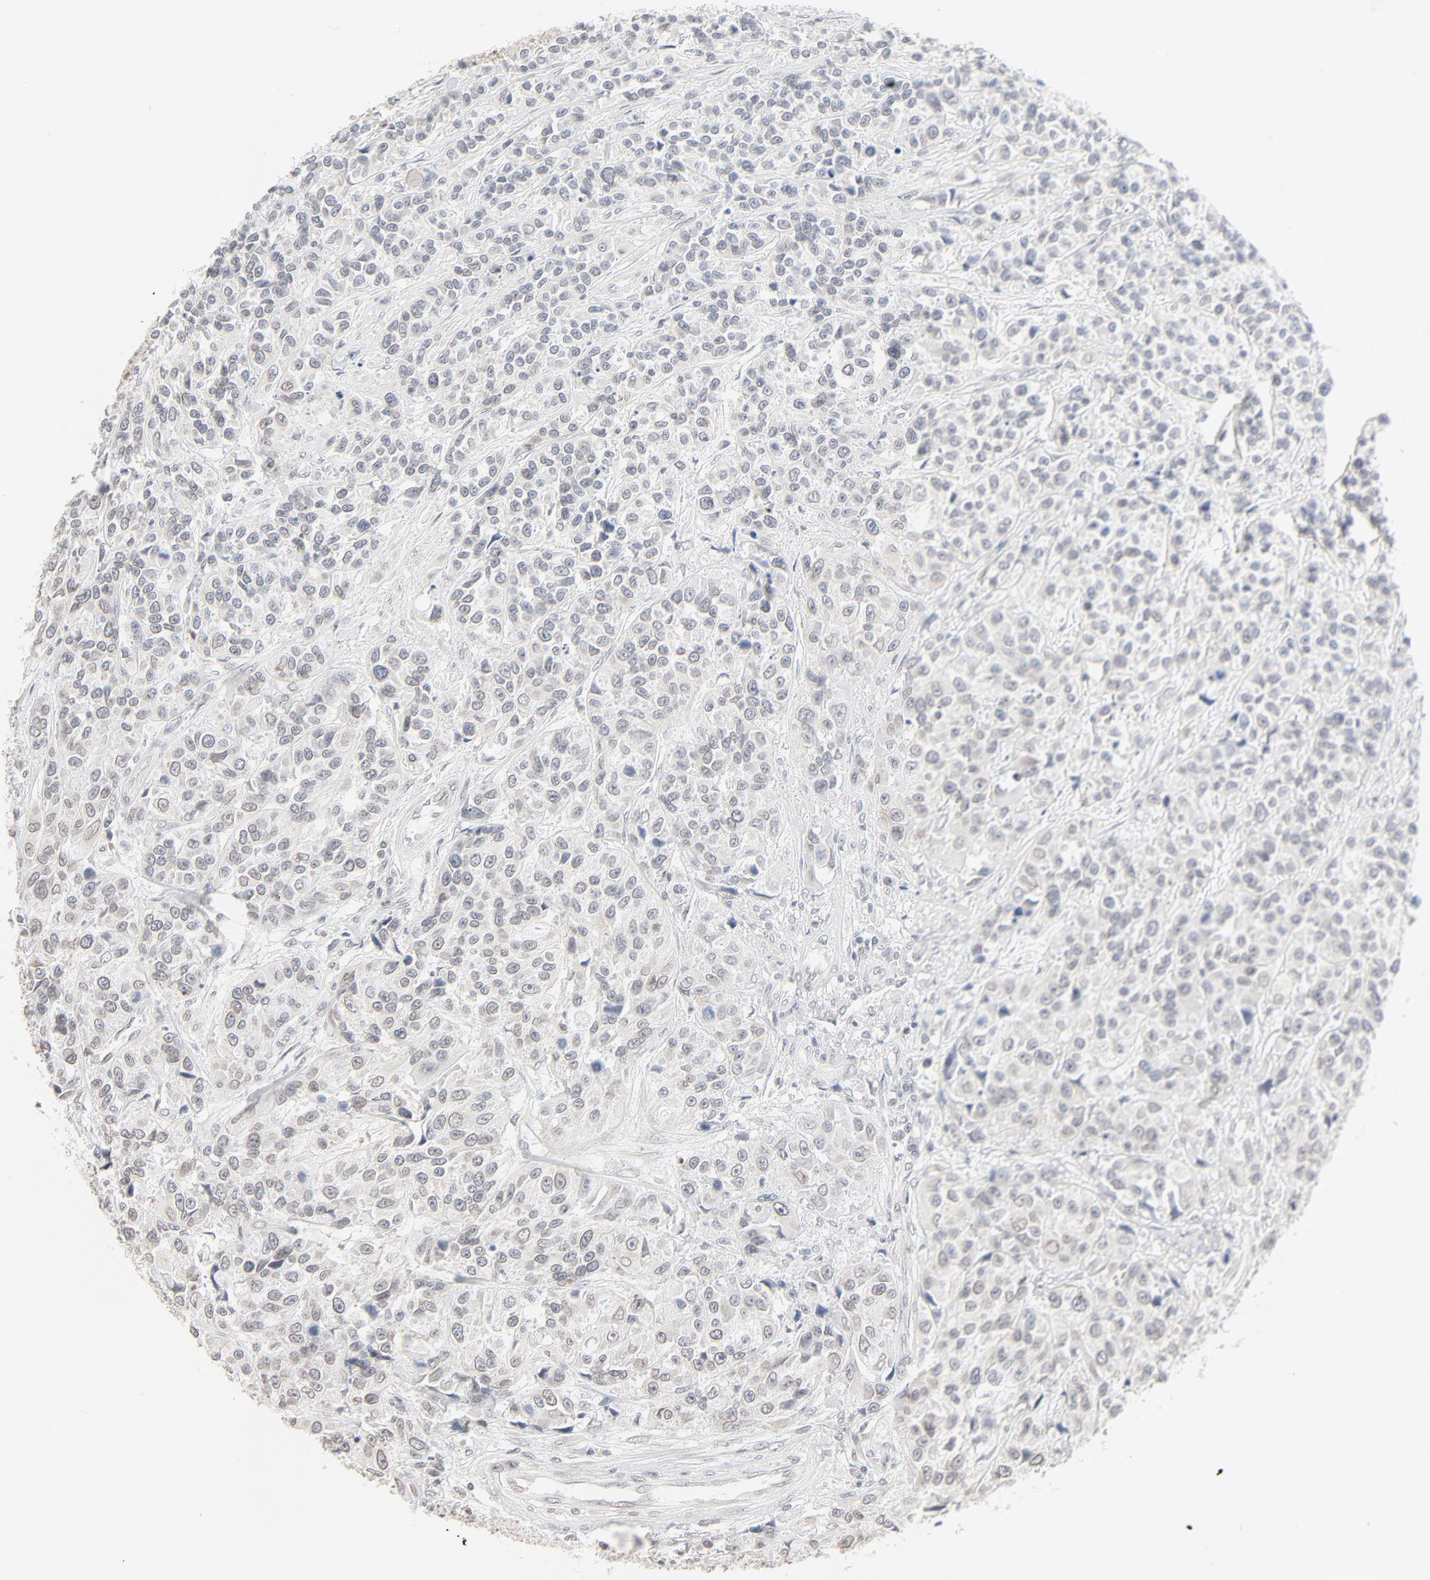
{"staining": {"intensity": "weak", "quantity": "<25%", "location": "cytoplasmic/membranous,nuclear"}, "tissue": "urothelial cancer", "cell_type": "Tumor cells", "image_type": "cancer", "snomed": [{"axis": "morphology", "description": "Urothelial carcinoma, High grade"}, {"axis": "topography", "description": "Urinary bladder"}], "caption": "DAB (3,3'-diaminobenzidine) immunohistochemical staining of human urothelial cancer demonstrates no significant expression in tumor cells. The staining was performed using DAB (3,3'-diaminobenzidine) to visualize the protein expression in brown, while the nuclei were stained in blue with hematoxylin (Magnification: 20x).", "gene": "MAD1L1", "patient": {"sex": "female", "age": 81}}